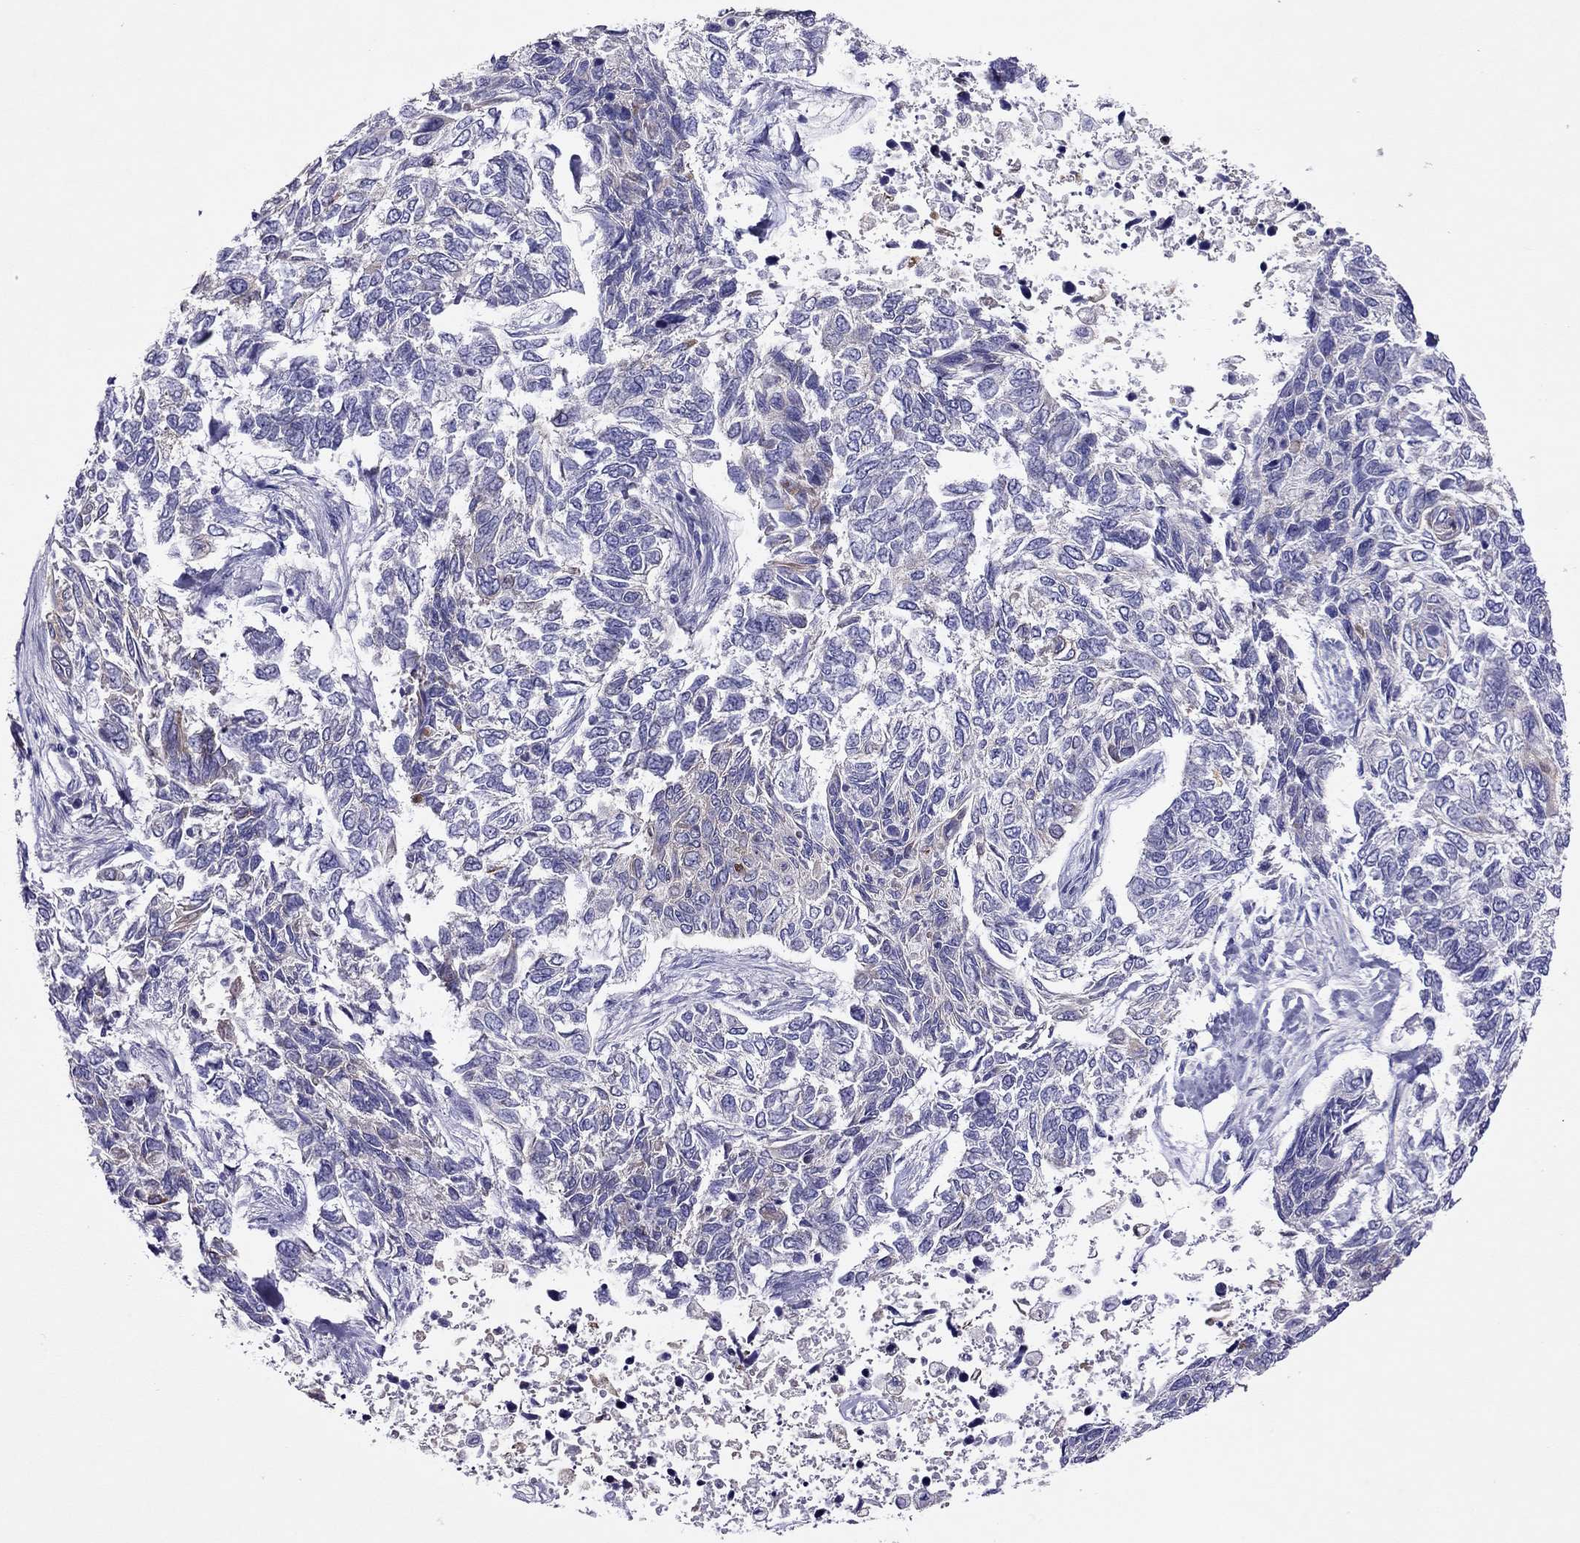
{"staining": {"intensity": "negative", "quantity": "none", "location": "none"}, "tissue": "skin cancer", "cell_type": "Tumor cells", "image_type": "cancer", "snomed": [{"axis": "morphology", "description": "Basal cell carcinoma"}, {"axis": "topography", "description": "Skin"}], "caption": "Tumor cells are negative for brown protein staining in basal cell carcinoma (skin).", "gene": "CAPNS2", "patient": {"sex": "female", "age": 65}}